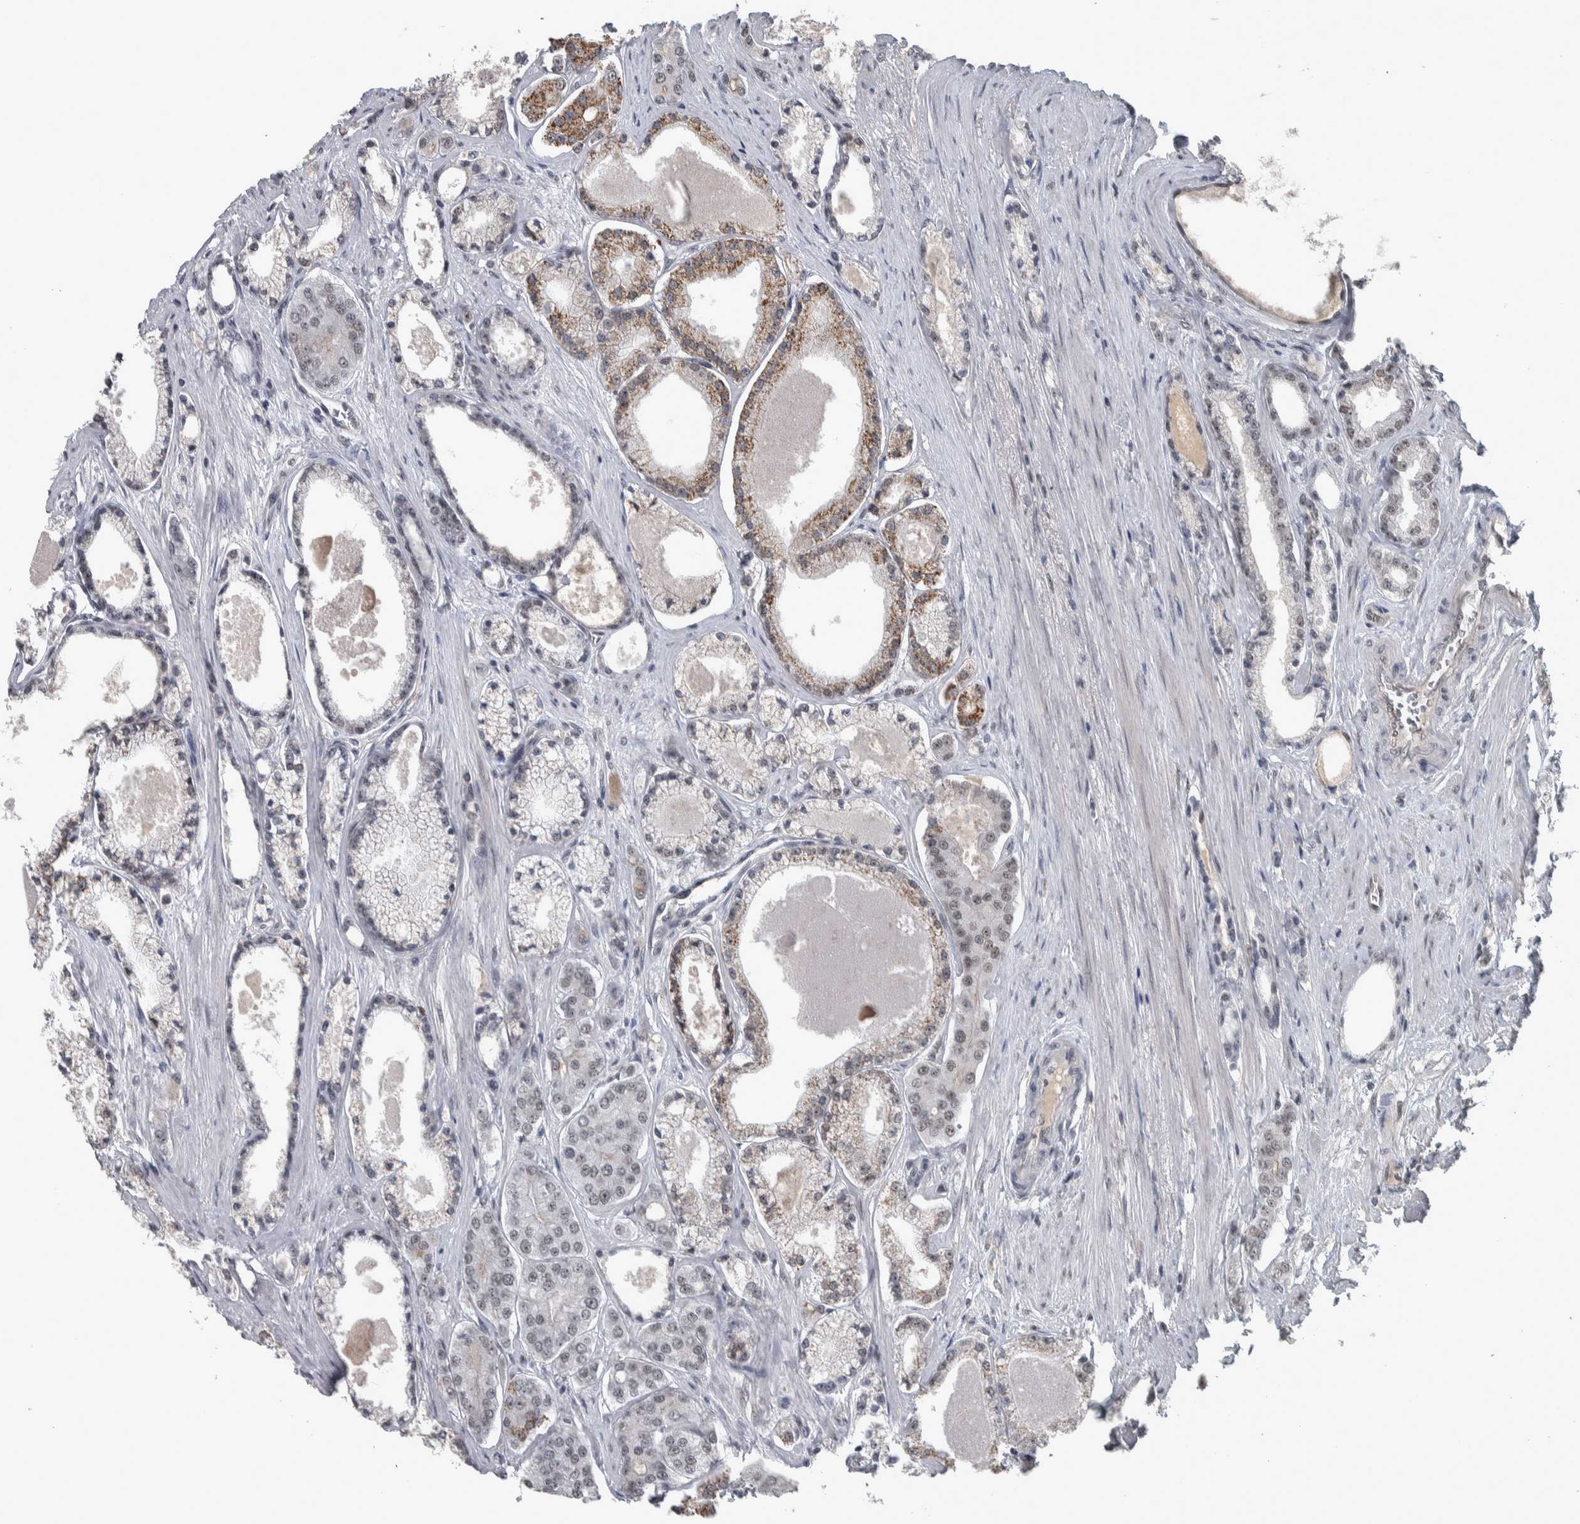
{"staining": {"intensity": "moderate", "quantity": "25%-75%", "location": "cytoplasmic/membranous"}, "tissue": "prostate cancer", "cell_type": "Tumor cells", "image_type": "cancer", "snomed": [{"axis": "morphology", "description": "Adenocarcinoma, High grade"}, {"axis": "topography", "description": "Prostate"}], "caption": "This is a histology image of IHC staining of prostate cancer (high-grade adenocarcinoma), which shows moderate staining in the cytoplasmic/membranous of tumor cells.", "gene": "DDX42", "patient": {"sex": "male", "age": 71}}